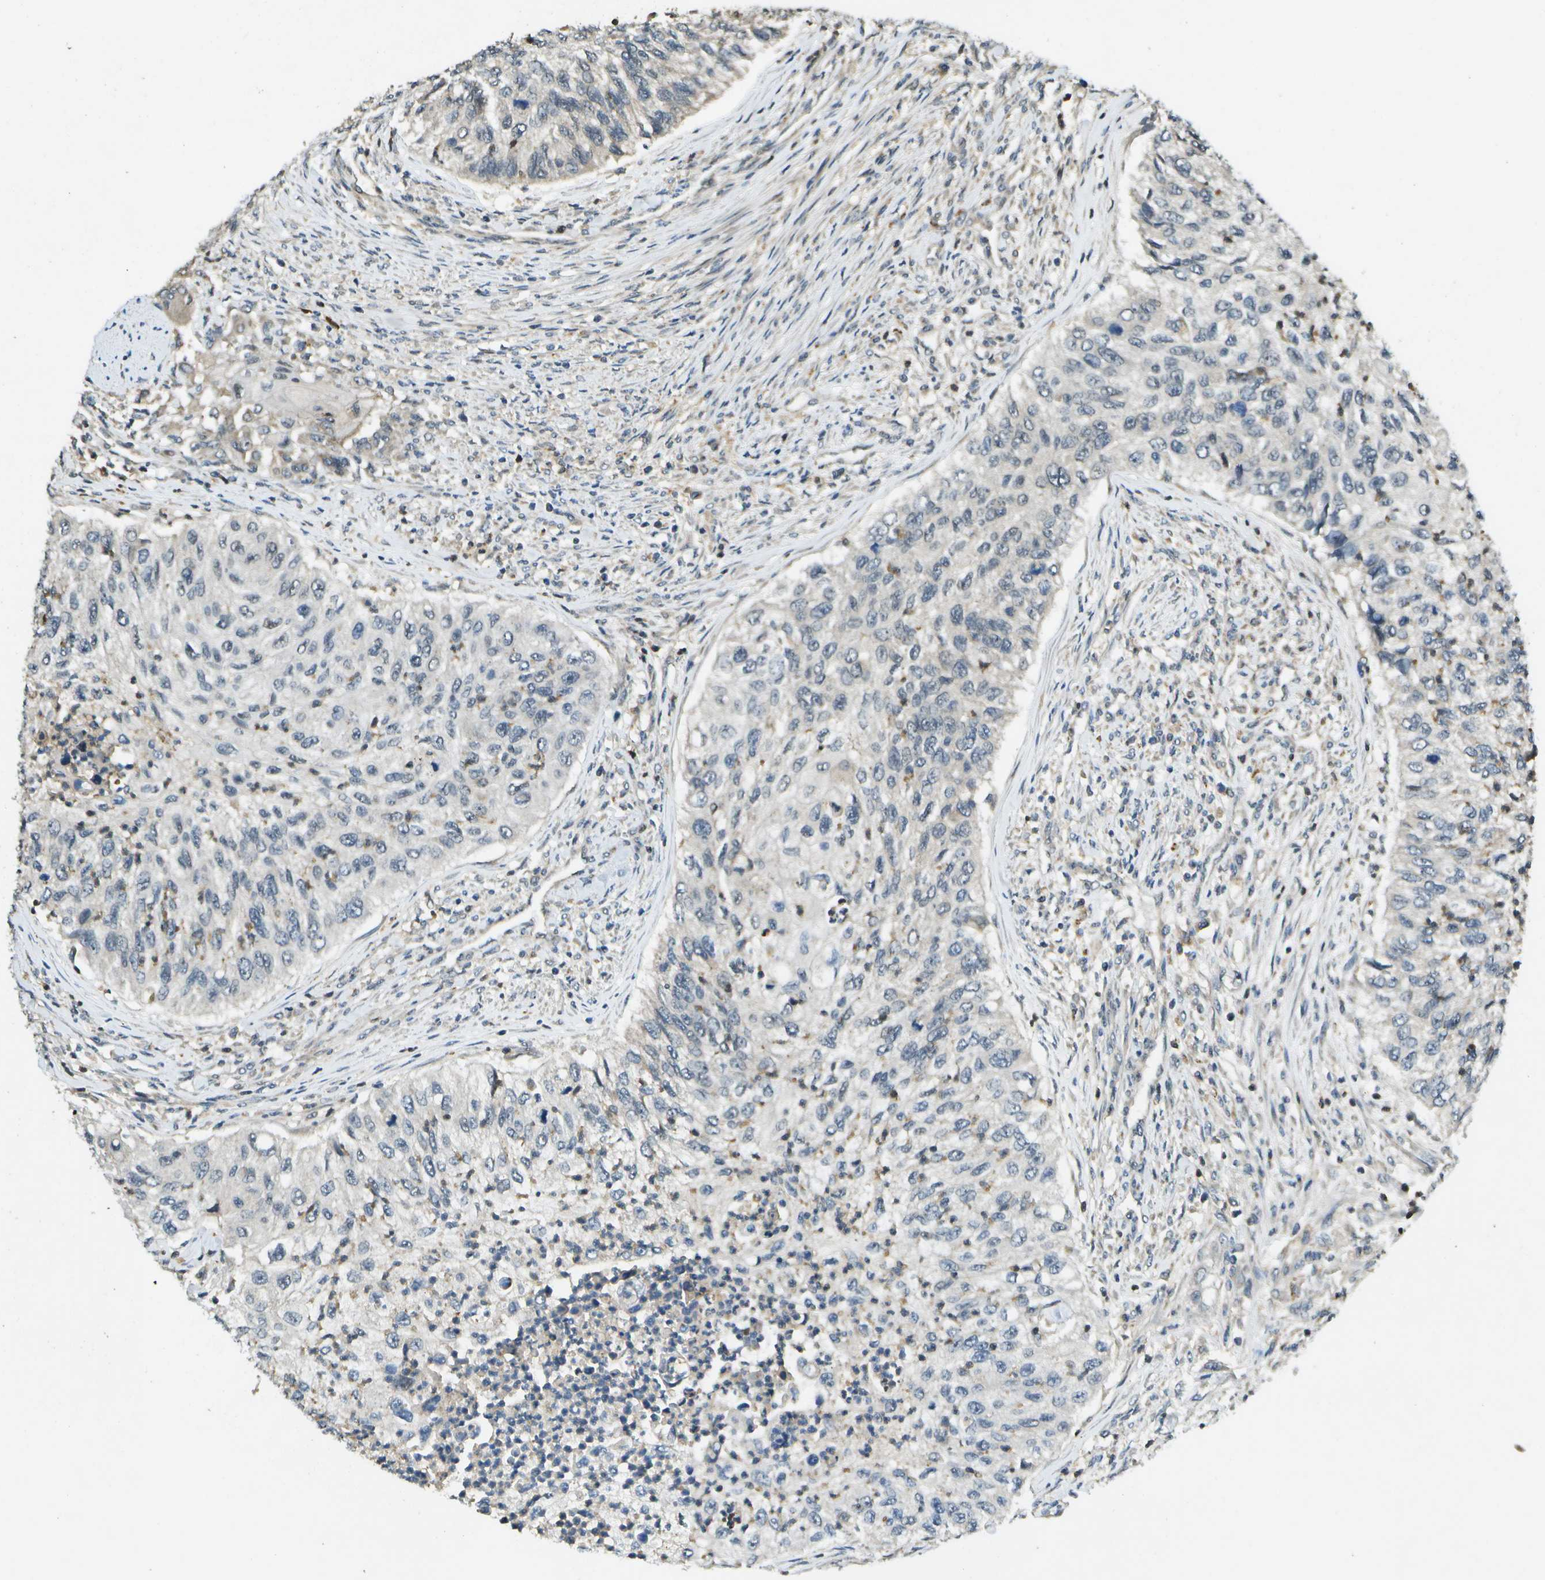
{"staining": {"intensity": "negative", "quantity": "none", "location": "none"}, "tissue": "urothelial cancer", "cell_type": "Tumor cells", "image_type": "cancer", "snomed": [{"axis": "morphology", "description": "Urothelial carcinoma, High grade"}, {"axis": "topography", "description": "Urinary bladder"}], "caption": "There is no significant expression in tumor cells of urothelial carcinoma (high-grade).", "gene": "GANC", "patient": {"sex": "female", "age": 60}}